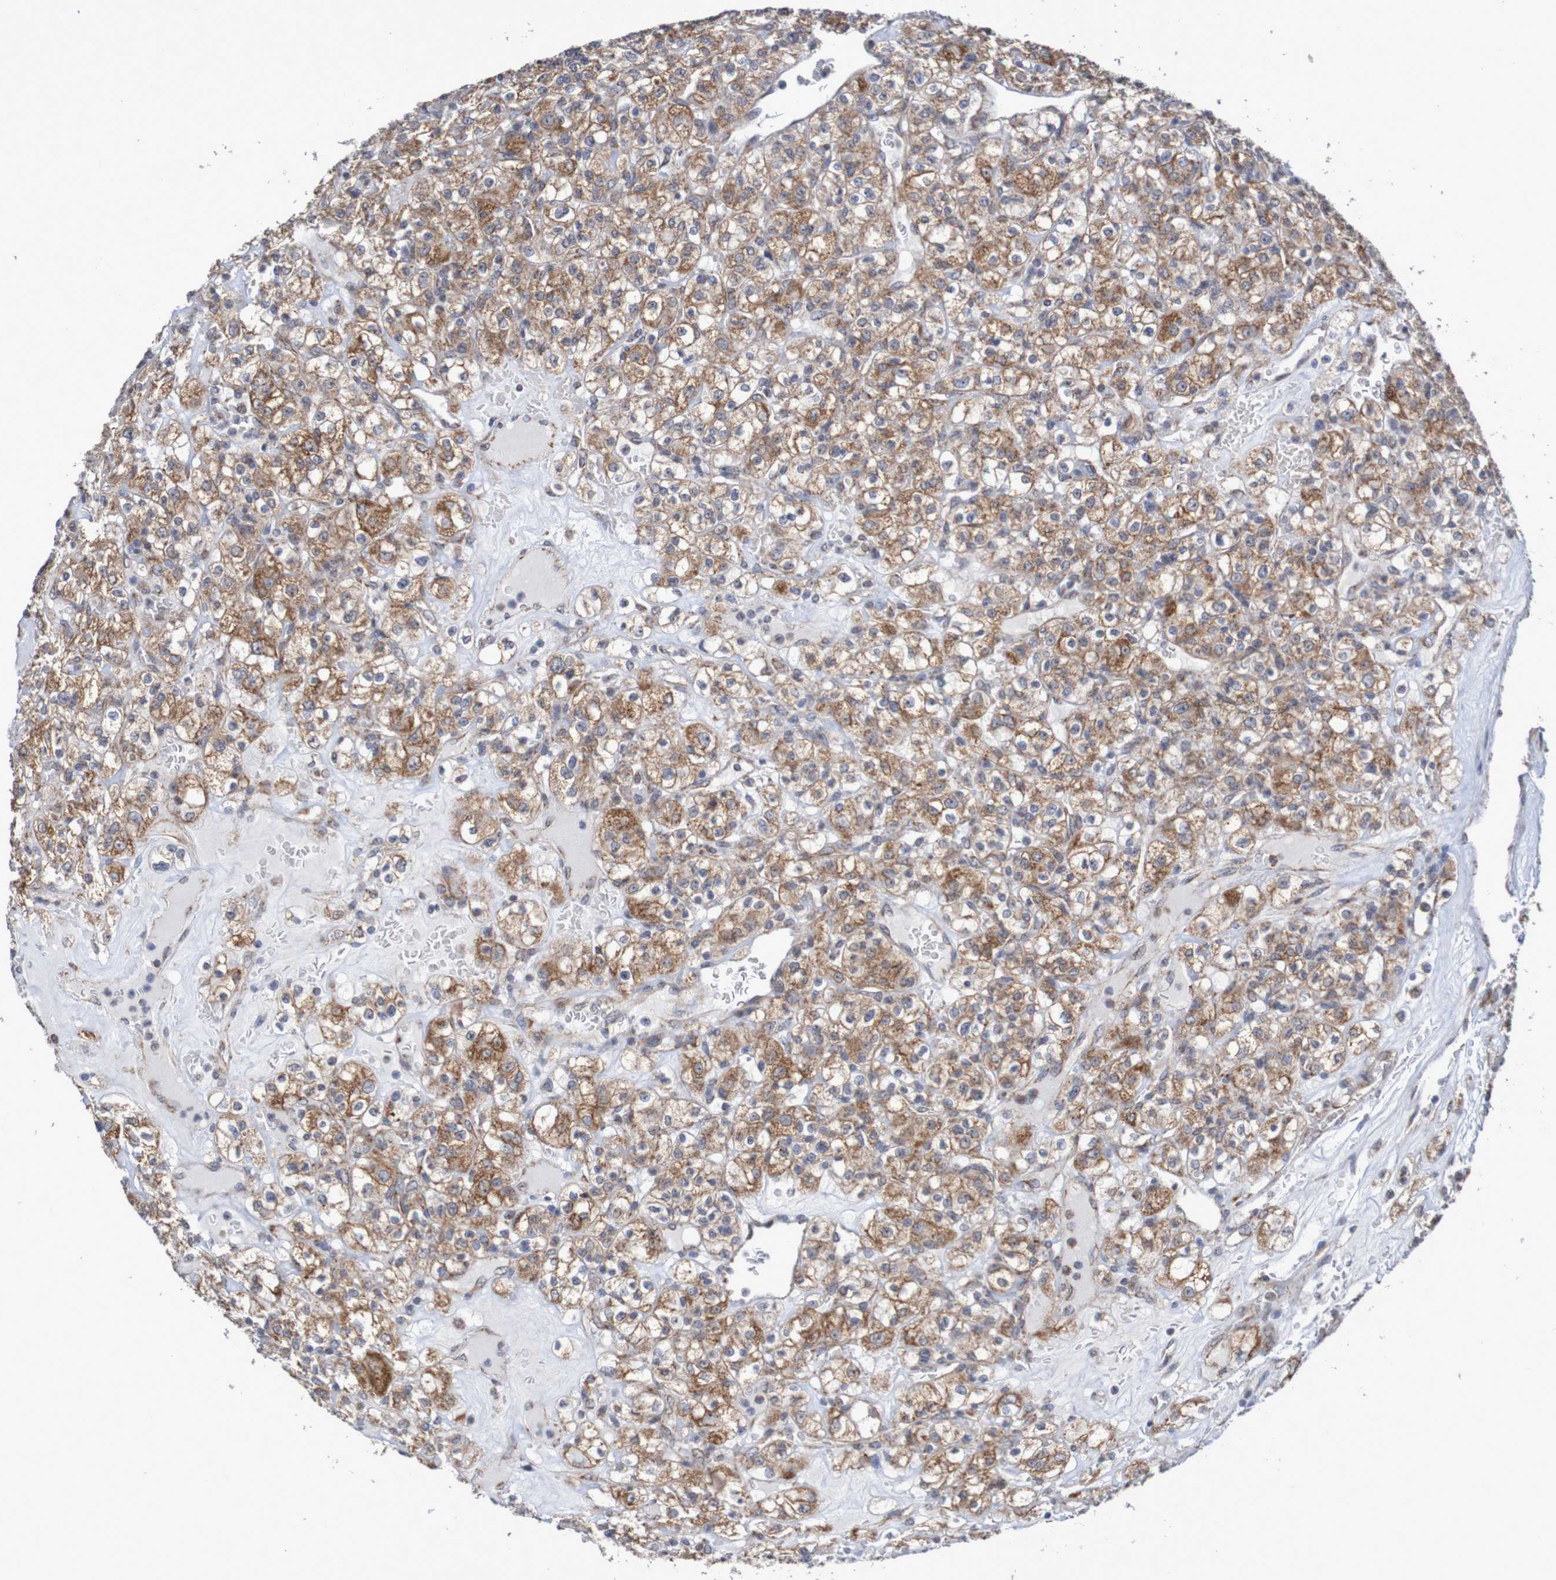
{"staining": {"intensity": "moderate", "quantity": ">75%", "location": "cytoplasmic/membranous"}, "tissue": "renal cancer", "cell_type": "Tumor cells", "image_type": "cancer", "snomed": [{"axis": "morphology", "description": "Normal tissue, NOS"}, {"axis": "morphology", "description": "Adenocarcinoma, NOS"}, {"axis": "topography", "description": "Kidney"}], "caption": "Immunohistochemistry (DAB (3,3'-diaminobenzidine)) staining of renal cancer (adenocarcinoma) exhibits moderate cytoplasmic/membranous protein expression in about >75% of tumor cells.", "gene": "DVL1", "patient": {"sex": "female", "age": 72}}